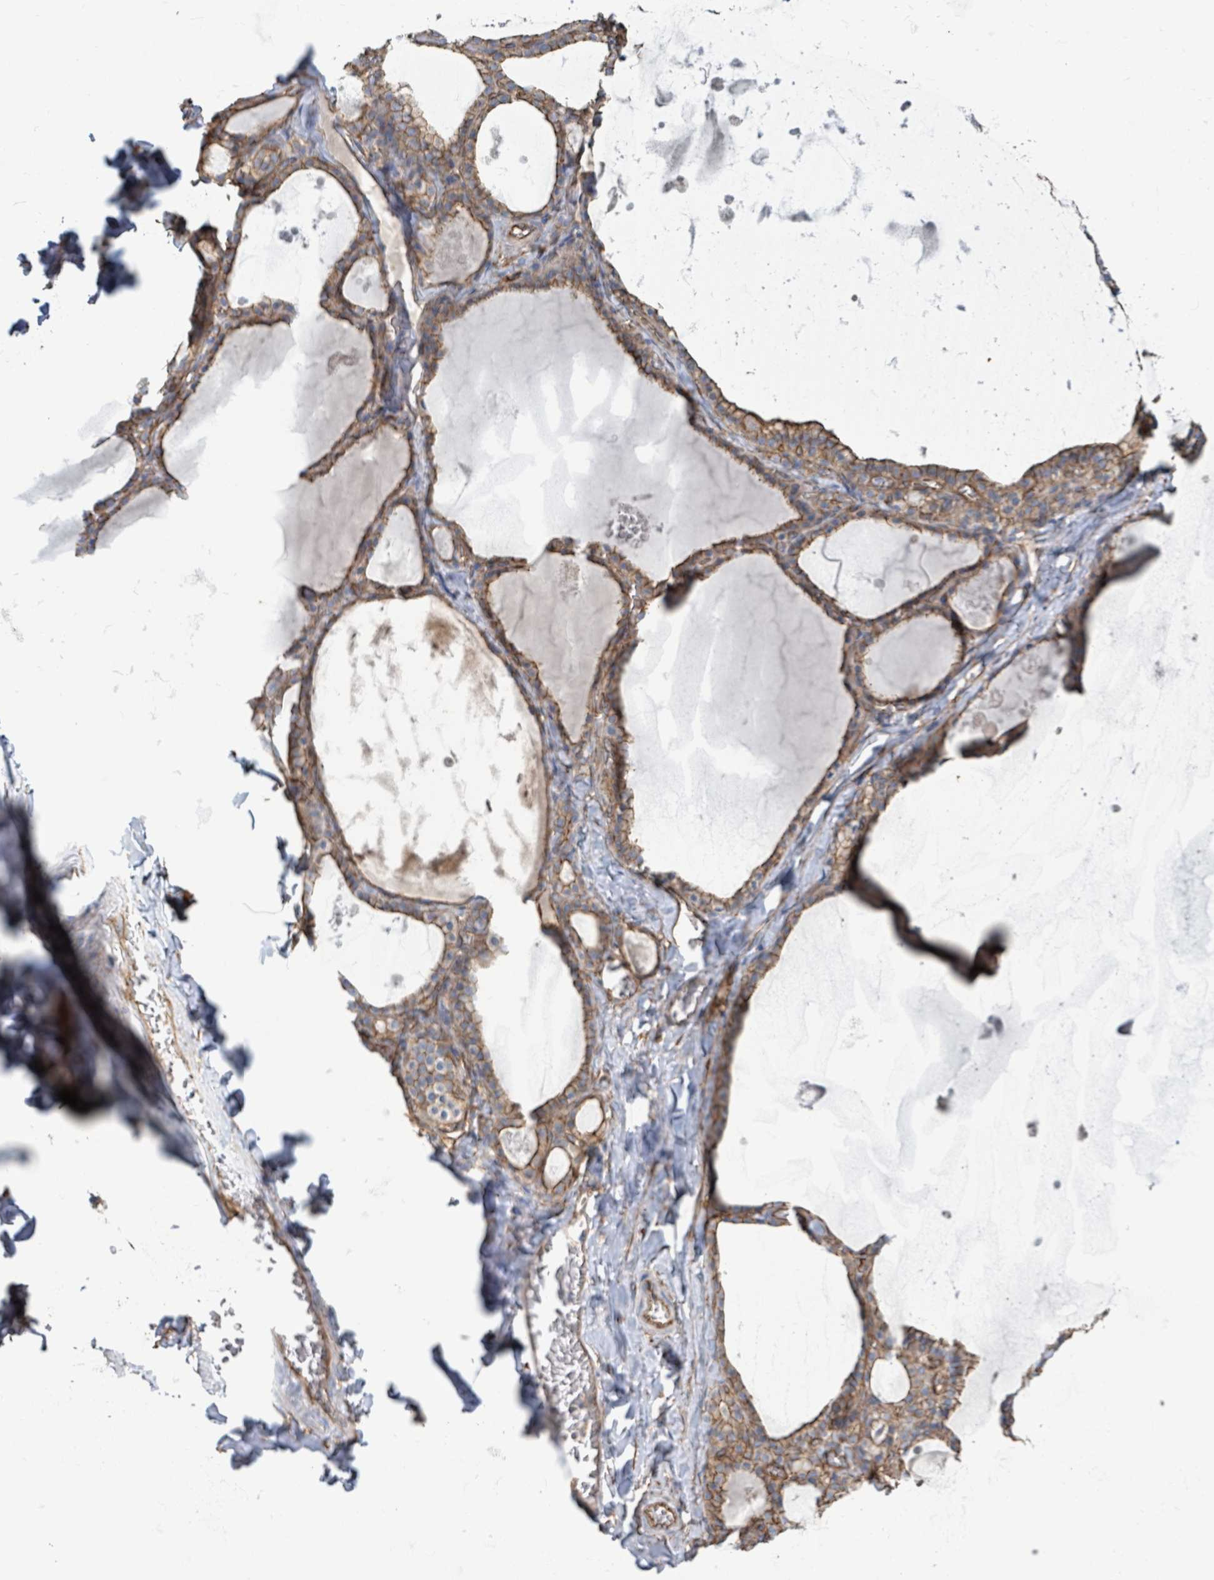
{"staining": {"intensity": "moderate", "quantity": ">75%", "location": "cytoplasmic/membranous"}, "tissue": "thyroid gland", "cell_type": "Glandular cells", "image_type": "normal", "snomed": [{"axis": "morphology", "description": "Normal tissue, NOS"}, {"axis": "topography", "description": "Thyroid gland"}], "caption": "Immunohistochemistry image of benign thyroid gland: thyroid gland stained using immunohistochemistry displays medium levels of moderate protein expression localized specifically in the cytoplasmic/membranous of glandular cells, appearing as a cytoplasmic/membranous brown color.", "gene": "LDOC1", "patient": {"sex": "male", "age": 56}}